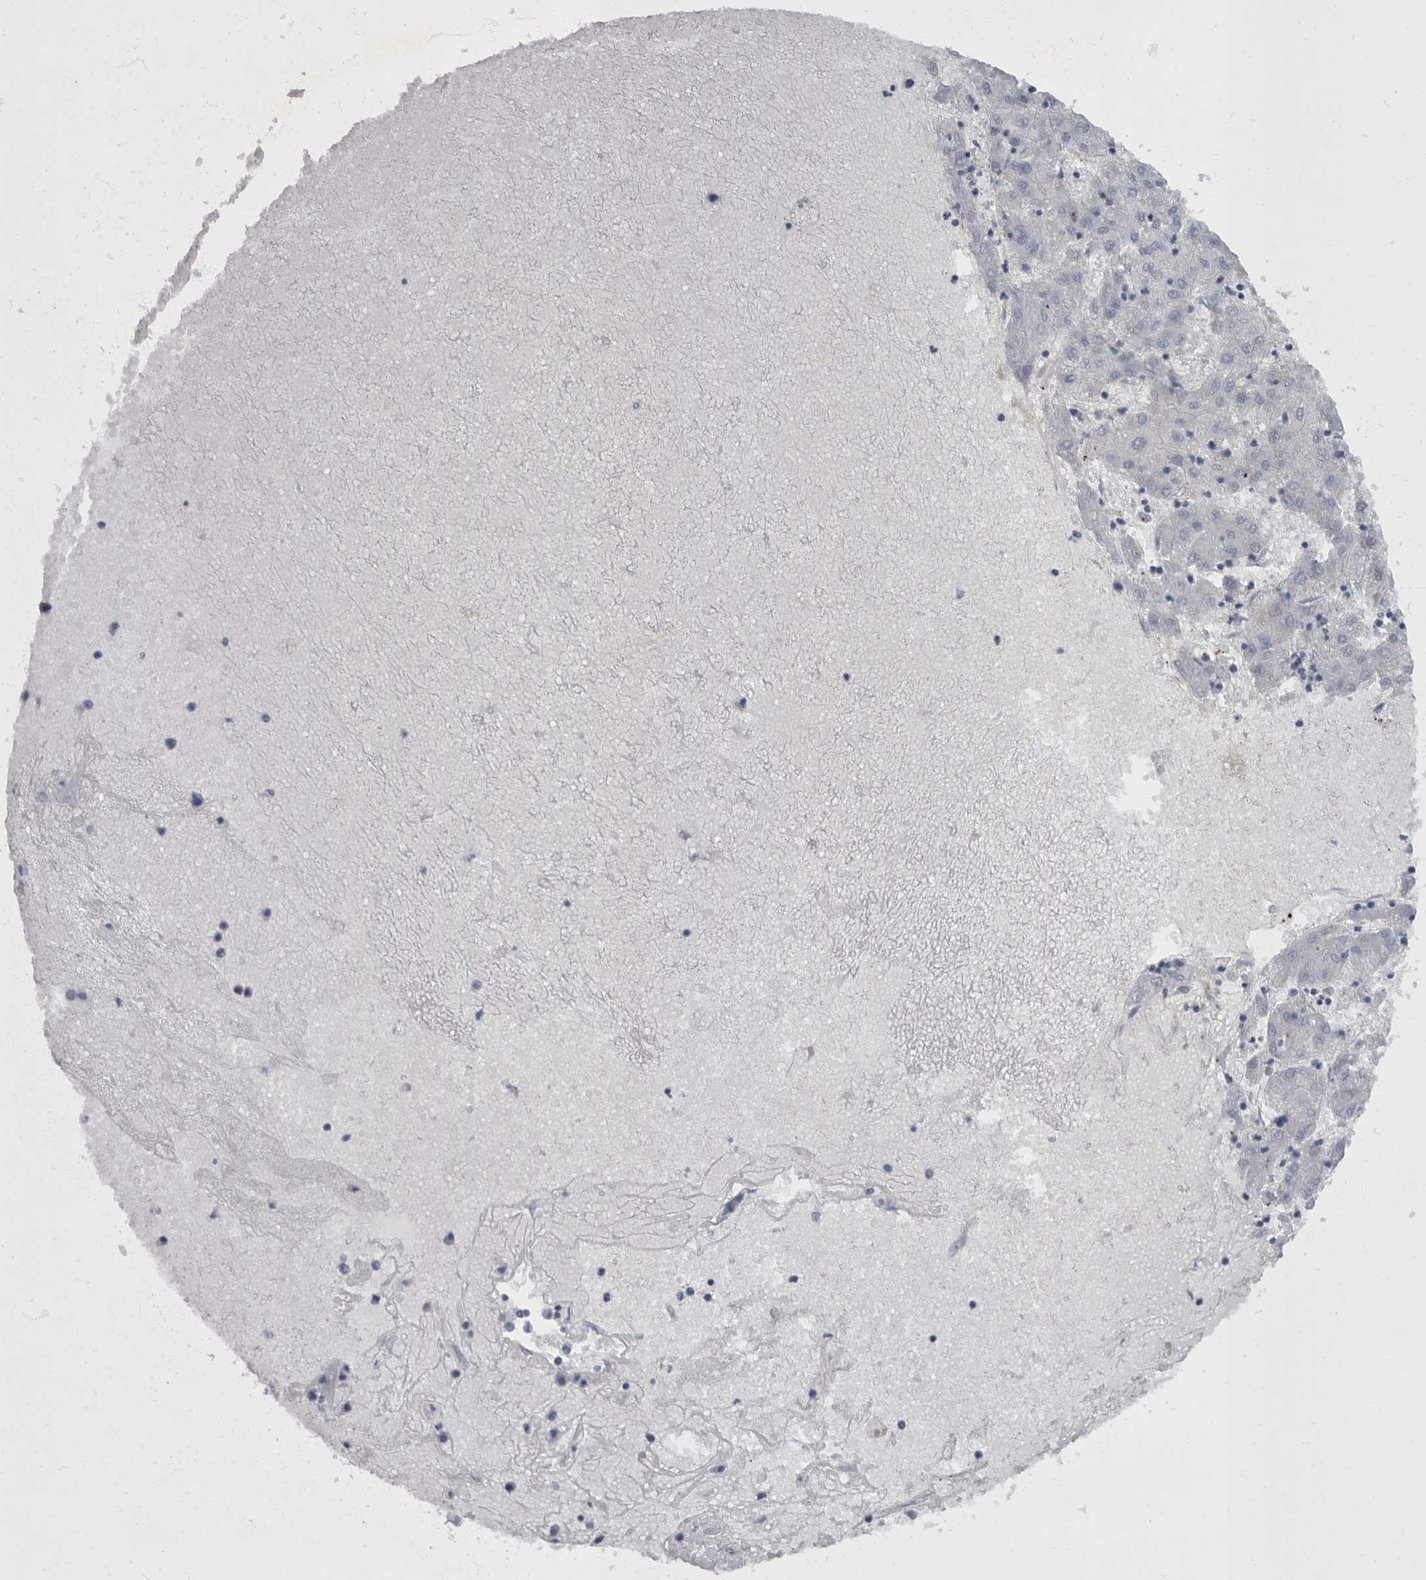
{"staining": {"intensity": "negative", "quantity": "none", "location": "none"}, "tissue": "liver cancer", "cell_type": "Tumor cells", "image_type": "cancer", "snomed": [{"axis": "morphology", "description": "Carcinoma, Hepatocellular, NOS"}, {"axis": "topography", "description": "Liver"}], "caption": "Immunohistochemical staining of human liver cancer (hepatocellular carcinoma) demonstrates no significant staining in tumor cells.", "gene": "PPP1R3C", "patient": {"sex": "male", "age": 72}}